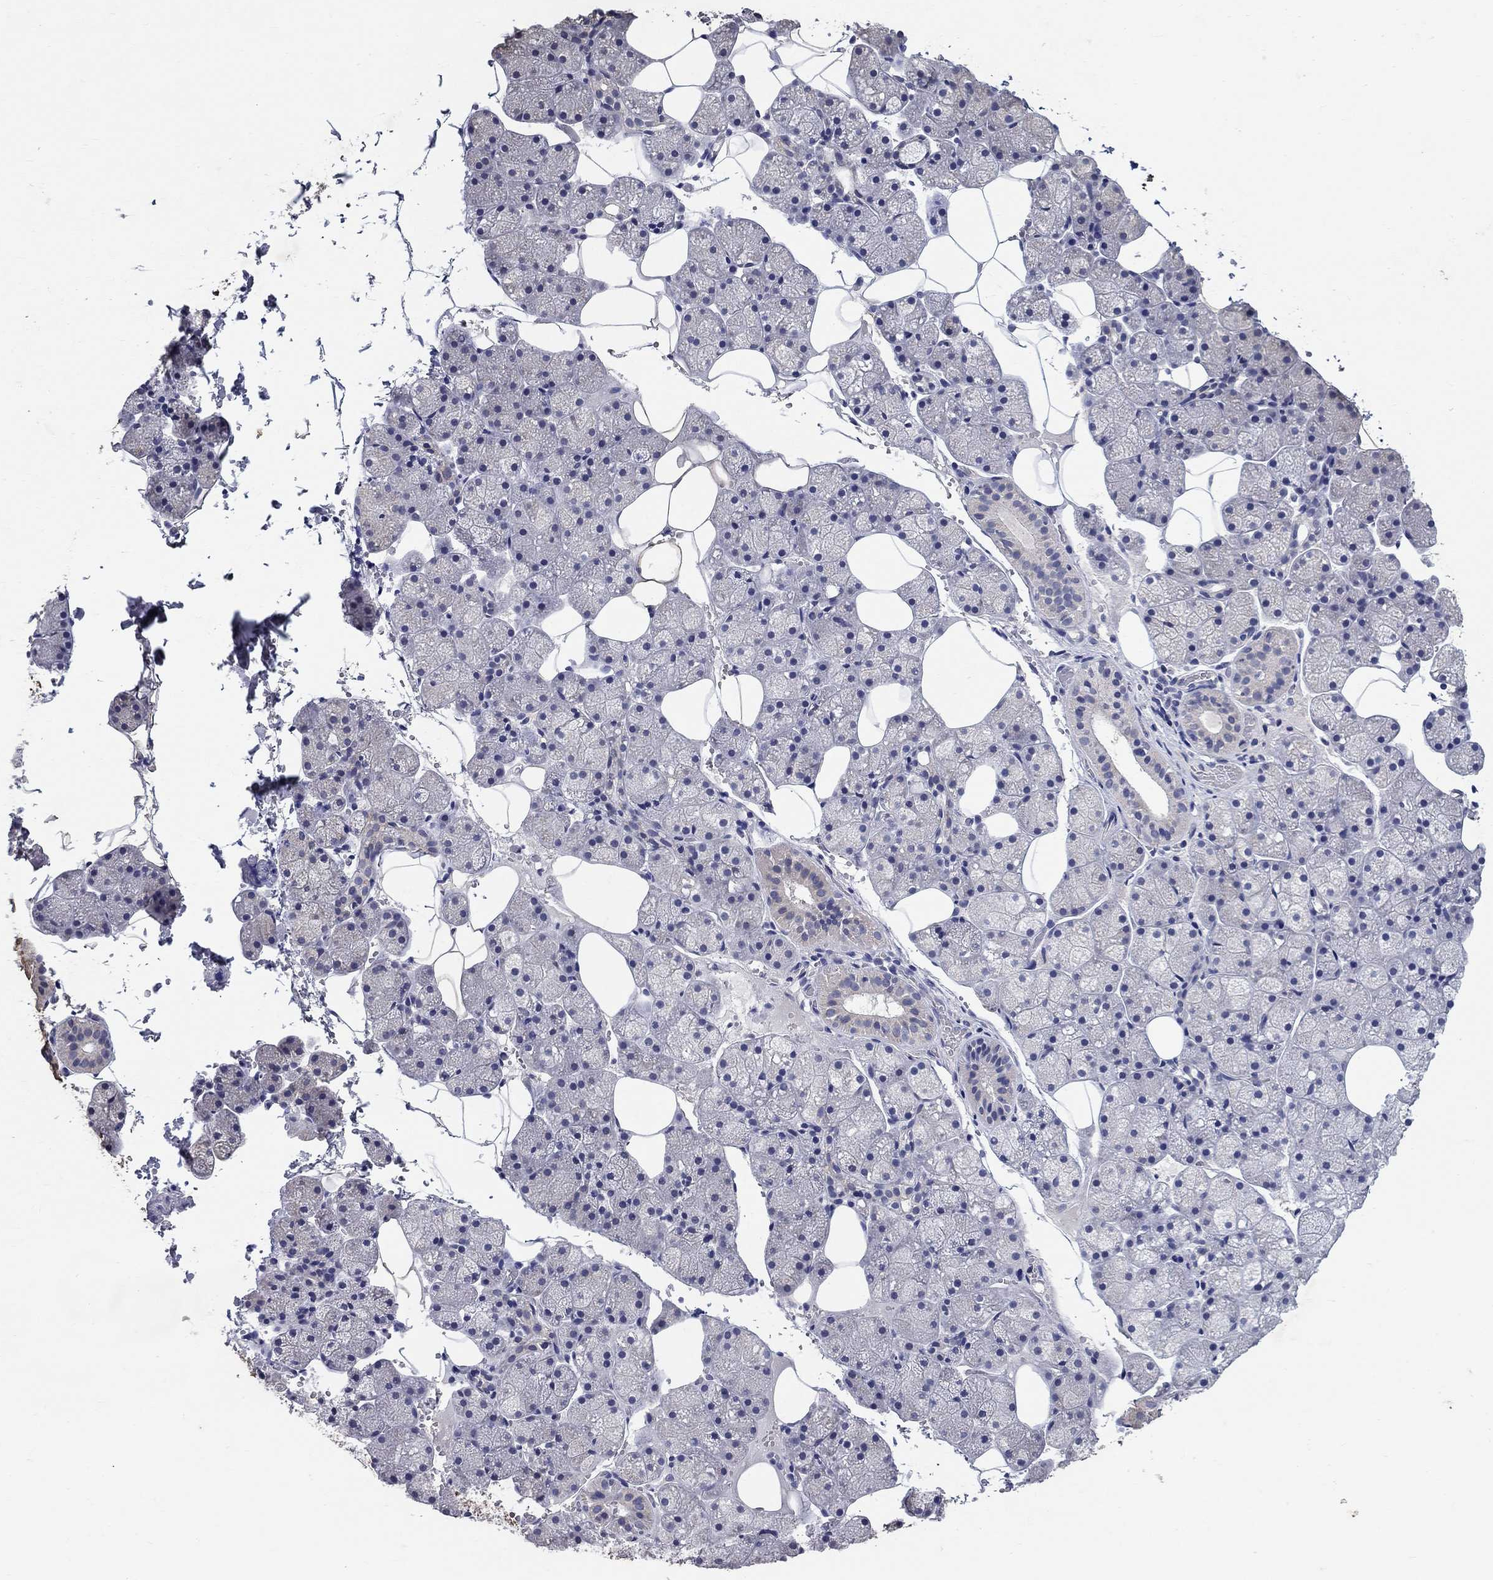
{"staining": {"intensity": "strong", "quantity": "<25%", "location": "cytoplasmic/membranous"}, "tissue": "salivary gland", "cell_type": "Glandular cells", "image_type": "normal", "snomed": [{"axis": "morphology", "description": "Normal tissue, NOS"}, {"axis": "topography", "description": "Salivary gland"}], "caption": "High-magnification brightfield microscopy of unremarkable salivary gland stained with DAB (3,3'-diaminobenzidine) (brown) and counterstained with hematoxylin (blue). glandular cells exhibit strong cytoplasmic/membranous expression is present in approximately<25% of cells.", "gene": "PROZ", "patient": {"sex": "male", "age": 38}}